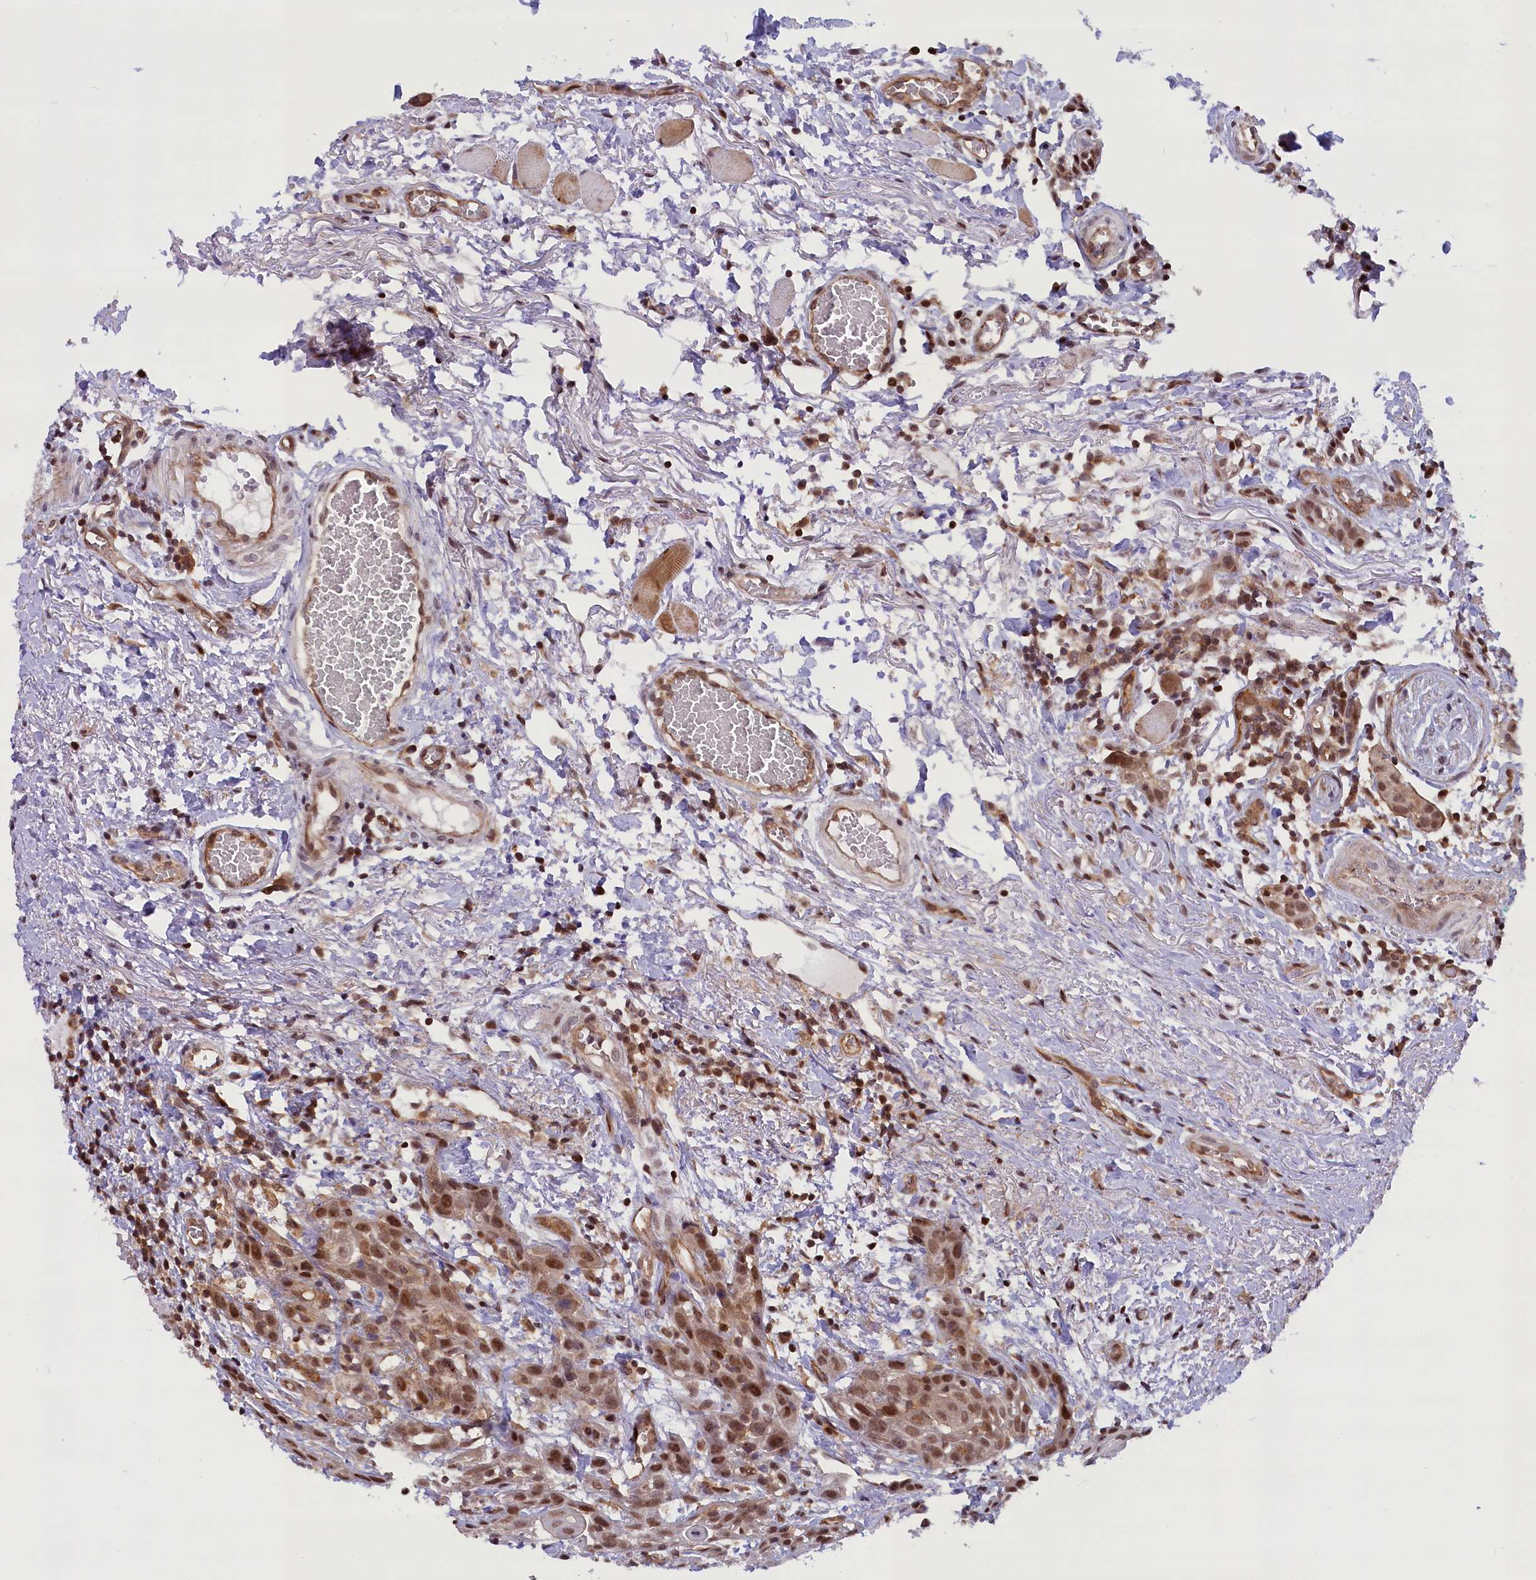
{"staining": {"intensity": "moderate", "quantity": ">75%", "location": "nuclear"}, "tissue": "head and neck cancer", "cell_type": "Tumor cells", "image_type": "cancer", "snomed": [{"axis": "morphology", "description": "Squamous cell carcinoma, NOS"}, {"axis": "topography", "description": "Oral tissue"}, {"axis": "topography", "description": "Head-Neck"}], "caption": "Human squamous cell carcinoma (head and neck) stained with a protein marker shows moderate staining in tumor cells.", "gene": "FCHO1", "patient": {"sex": "female", "age": 50}}